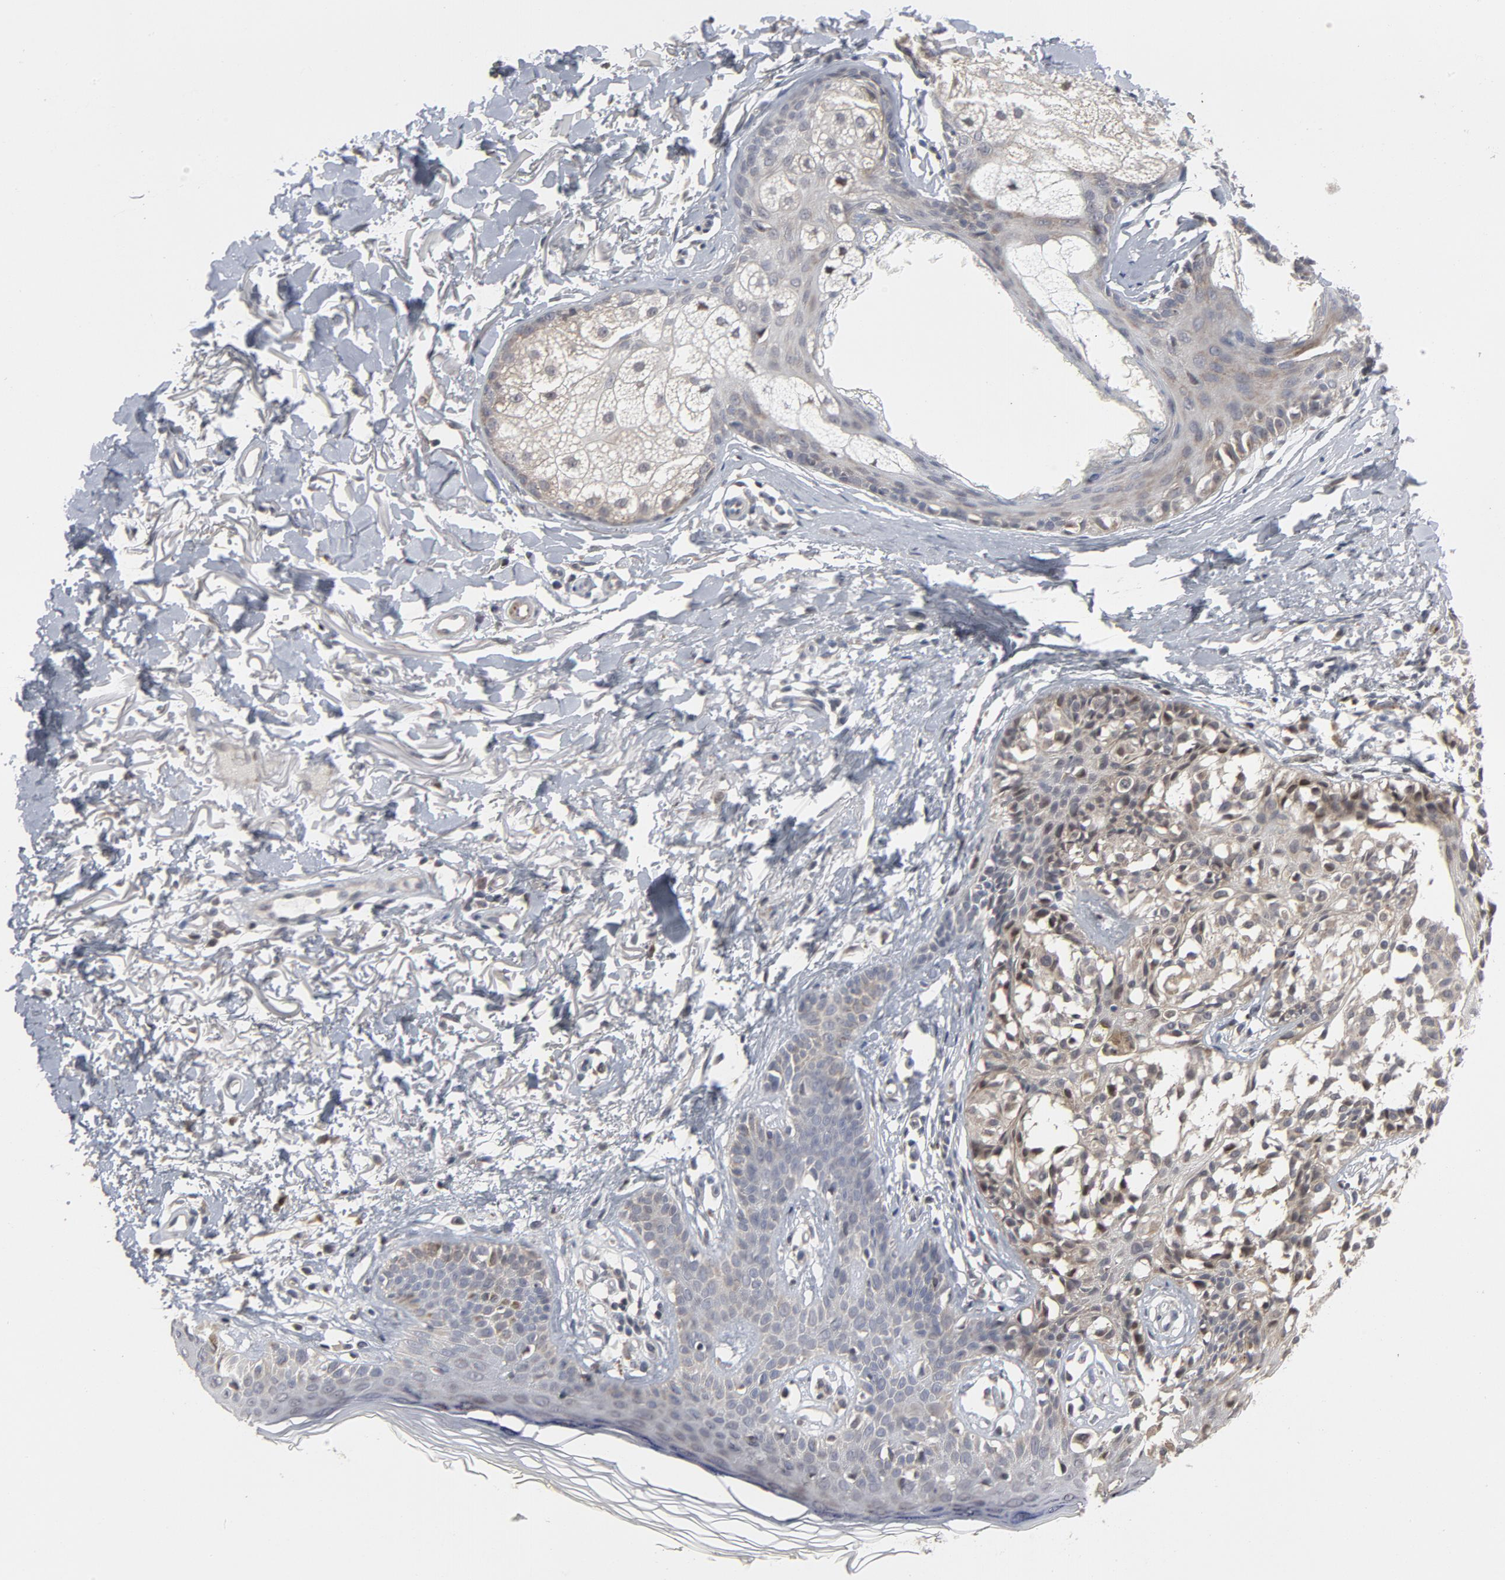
{"staining": {"intensity": "weak", "quantity": "<25%", "location": "cytoplasmic/membranous"}, "tissue": "melanoma", "cell_type": "Tumor cells", "image_type": "cancer", "snomed": [{"axis": "morphology", "description": "Malignant melanoma, NOS"}, {"axis": "topography", "description": "Skin"}], "caption": "This is an IHC photomicrograph of human malignant melanoma. There is no staining in tumor cells.", "gene": "PPP1R1B", "patient": {"sex": "male", "age": 76}}